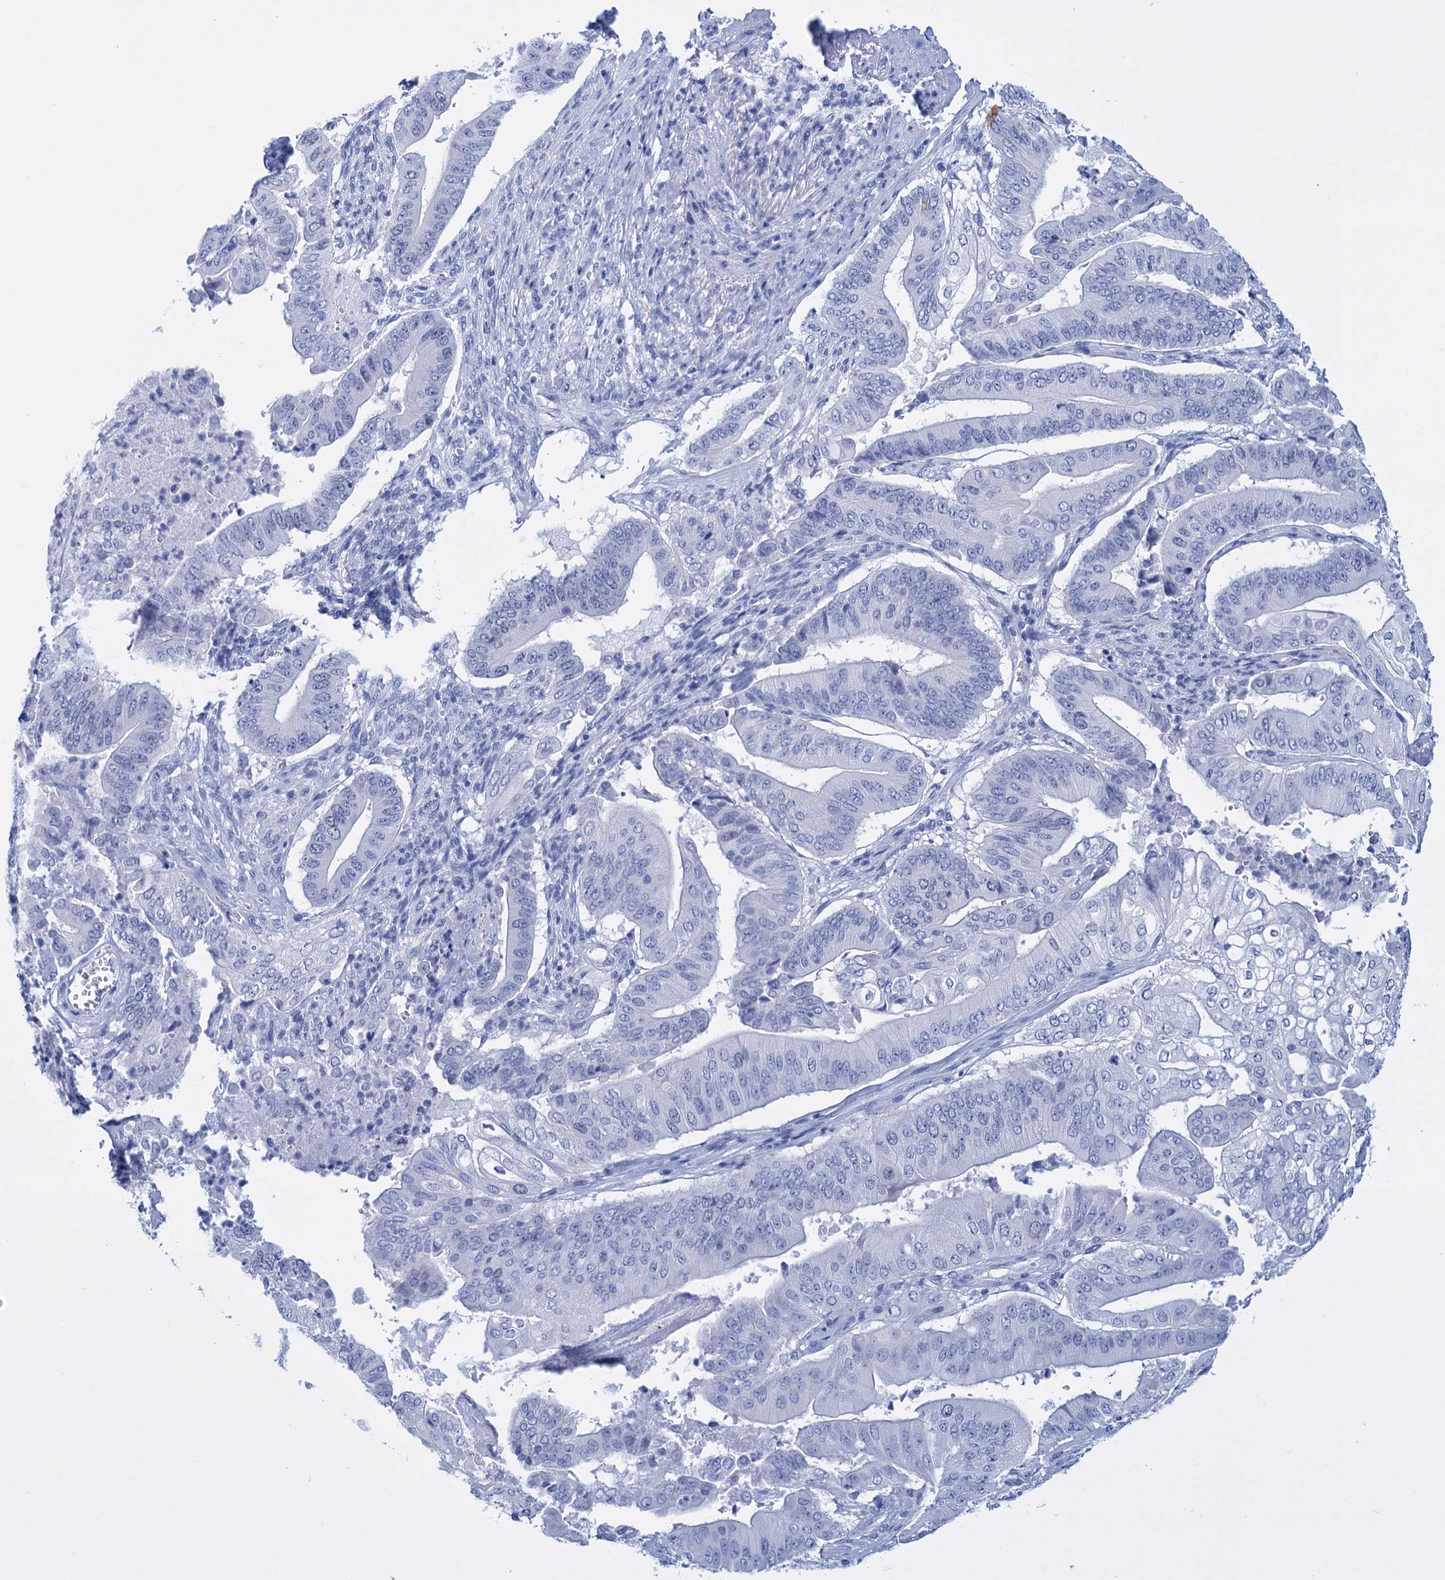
{"staining": {"intensity": "negative", "quantity": "none", "location": "none"}, "tissue": "pancreatic cancer", "cell_type": "Tumor cells", "image_type": "cancer", "snomed": [{"axis": "morphology", "description": "Adenocarcinoma, NOS"}, {"axis": "topography", "description": "Pancreas"}], "caption": "This is a histopathology image of IHC staining of pancreatic cancer, which shows no staining in tumor cells. (Stains: DAB (3,3'-diaminobenzidine) immunohistochemistry (IHC) with hematoxylin counter stain, Microscopy: brightfield microscopy at high magnification).", "gene": "FBXW12", "patient": {"sex": "female", "age": 77}}